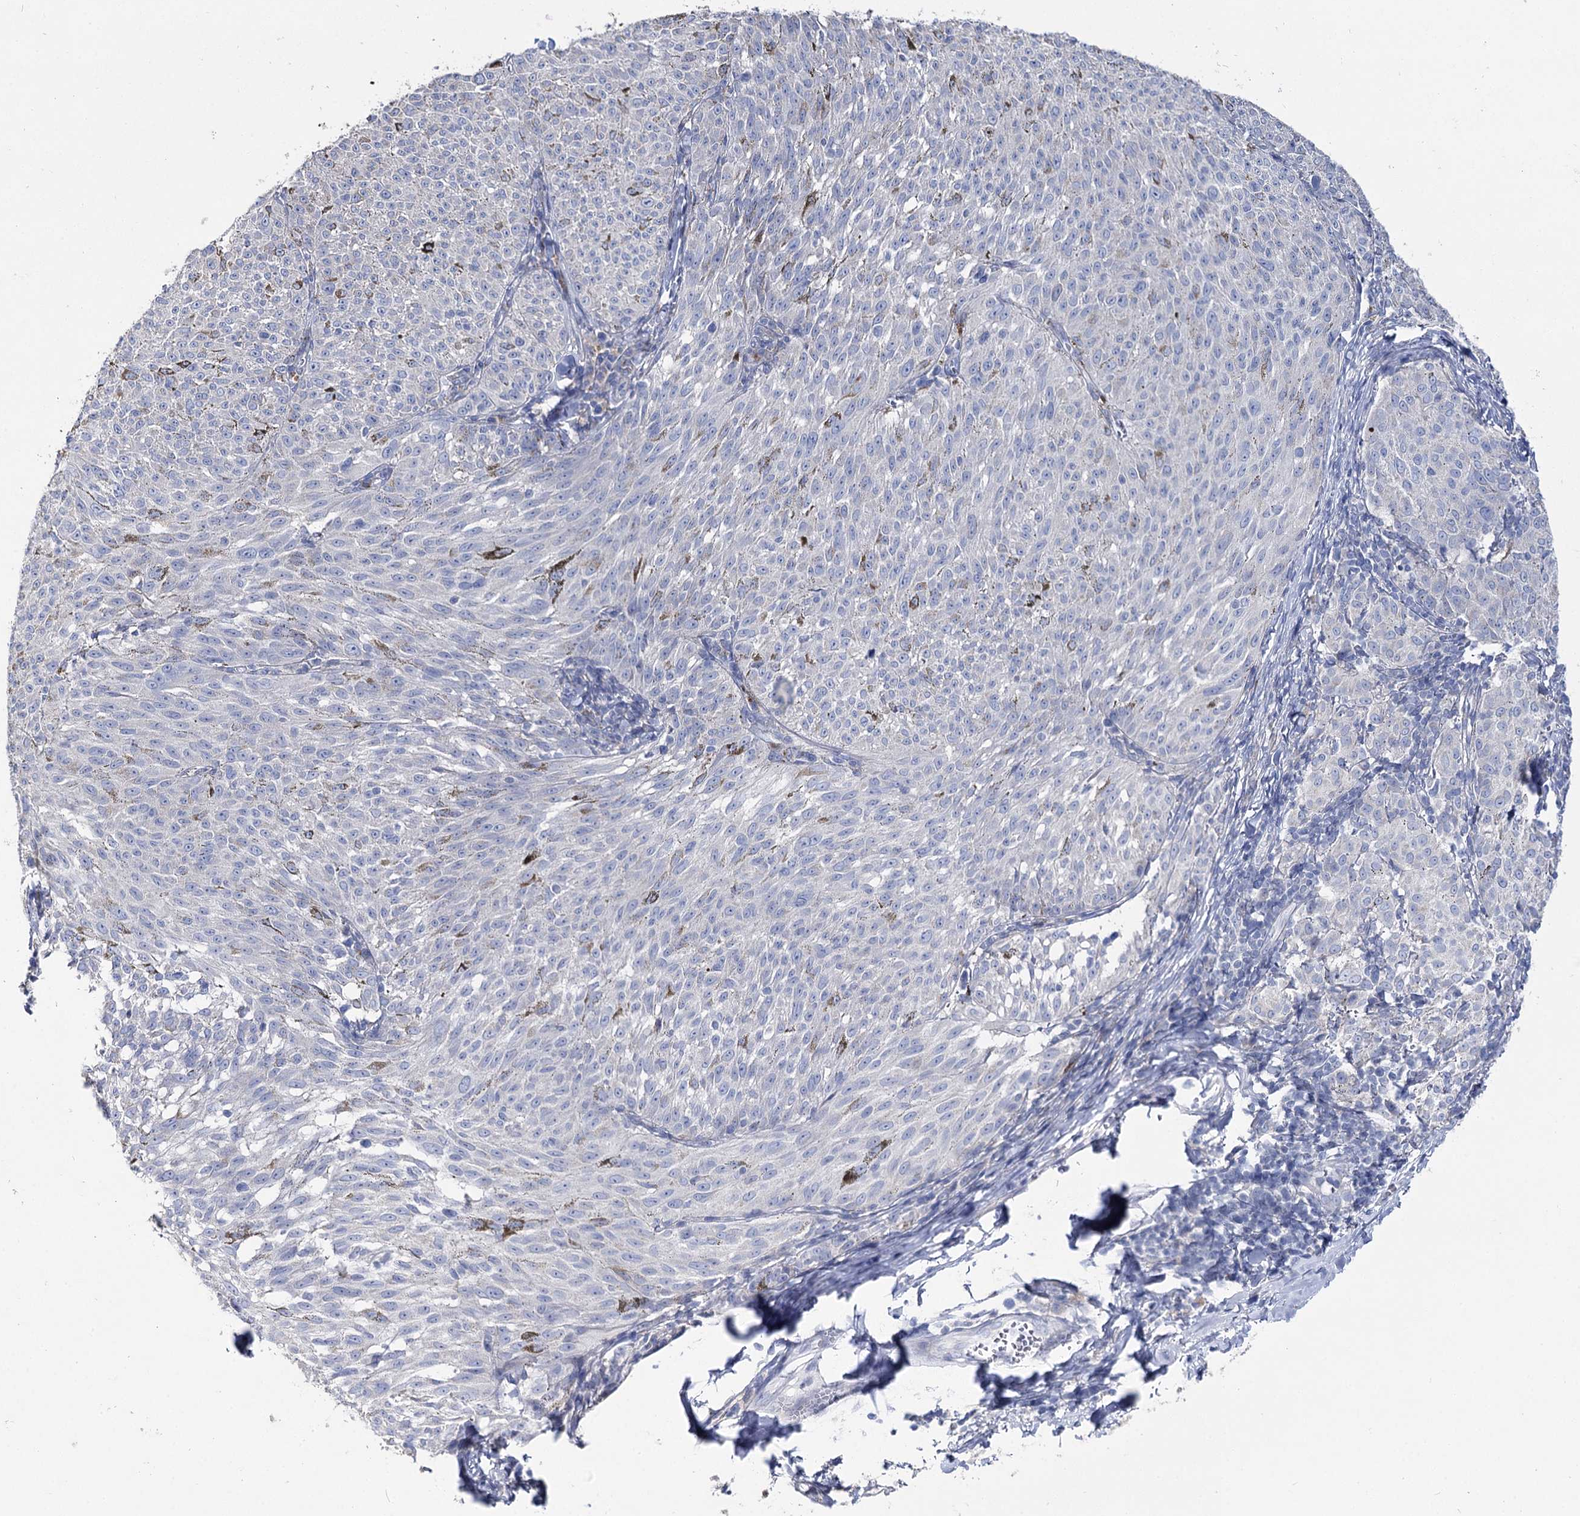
{"staining": {"intensity": "negative", "quantity": "none", "location": "none"}, "tissue": "melanoma", "cell_type": "Tumor cells", "image_type": "cancer", "snomed": [{"axis": "morphology", "description": "Malignant melanoma, NOS"}, {"axis": "topography", "description": "Skin"}], "caption": "This histopathology image is of malignant melanoma stained with immunohistochemistry (IHC) to label a protein in brown with the nuclei are counter-stained blue. There is no positivity in tumor cells.", "gene": "NRAP", "patient": {"sex": "female", "age": 72}}